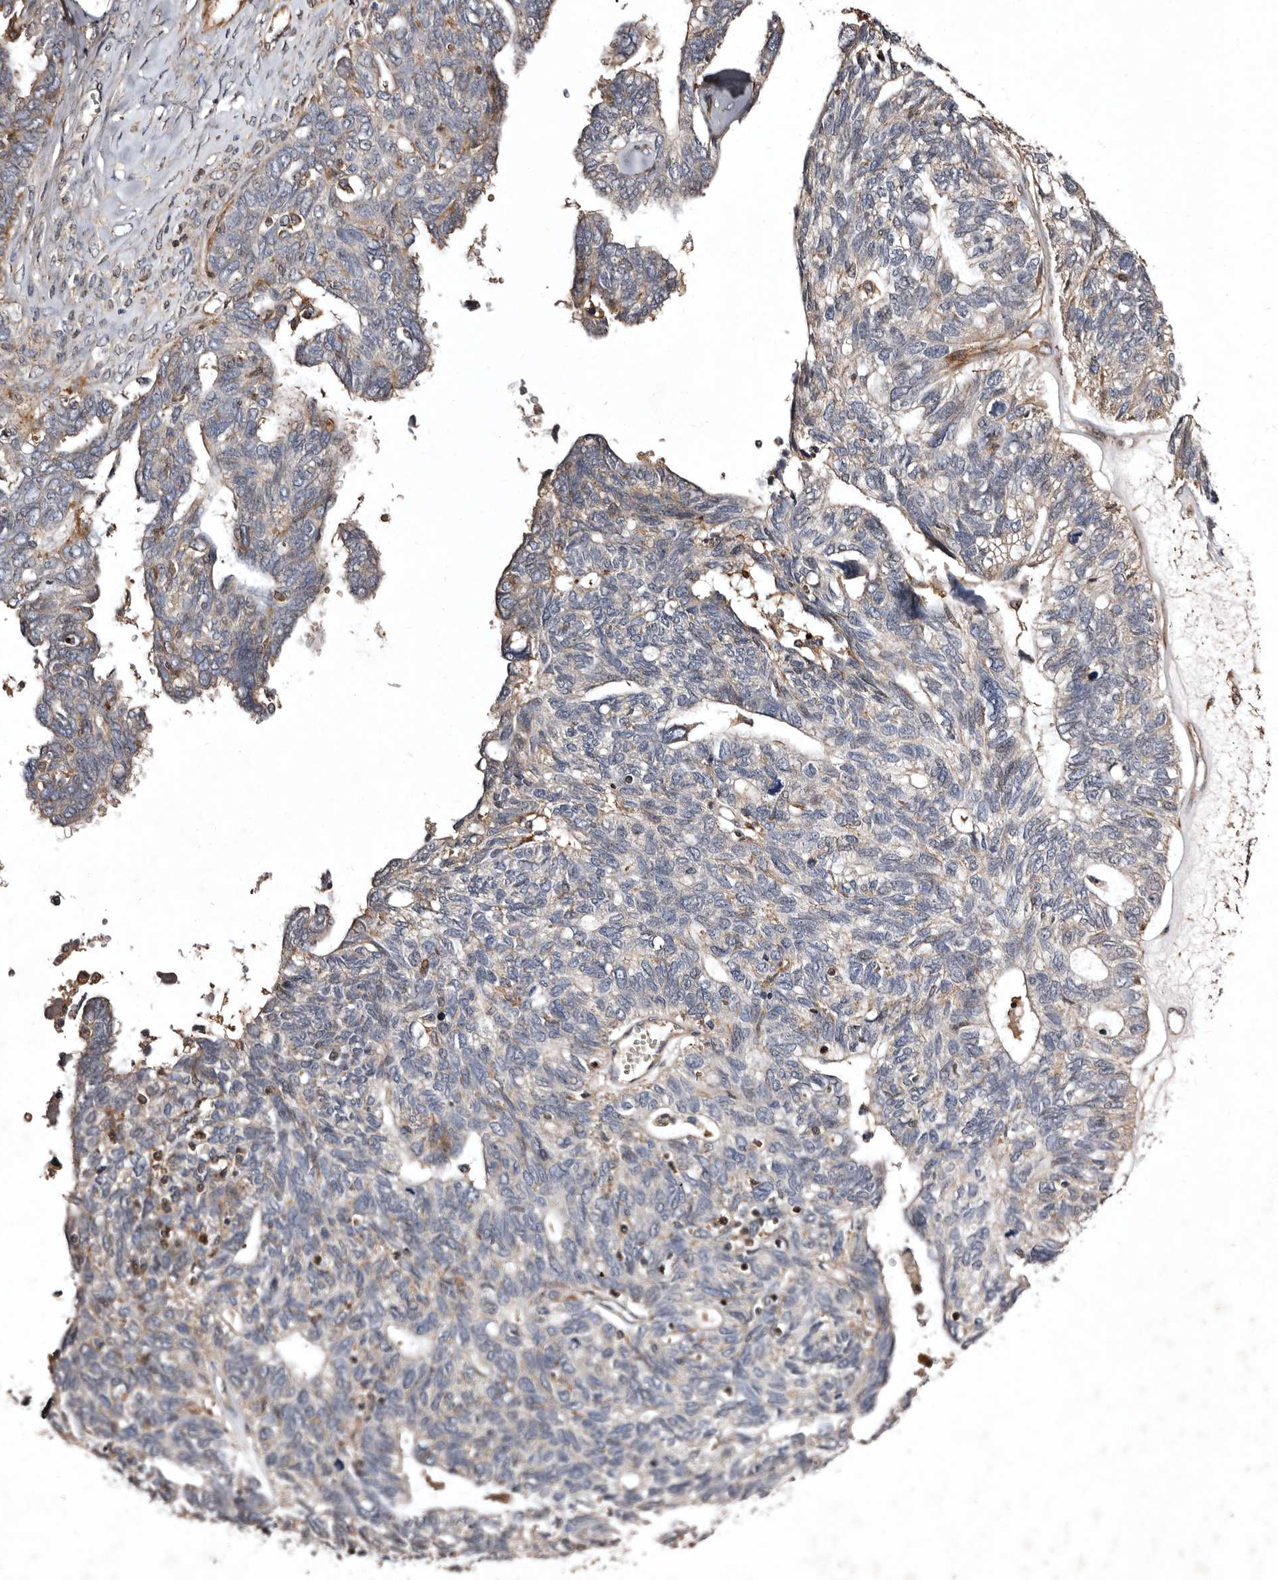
{"staining": {"intensity": "weak", "quantity": "<25%", "location": "cytoplasmic/membranous"}, "tissue": "ovarian cancer", "cell_type": "Tumor cells", "image_type": "cancer", "snomed": [{"axis": "morphology", "description": "Cystadenocarcinoma, serous, NOS"}, {"axis": "topography", "description": "Ovary"}], "caption": "There is no significant positivity in tumor cells of ovarian cancer (serous cystadenocarcinoma).", "gene": "PRKD3", "patient": {"sex": "female", "age": 79}}